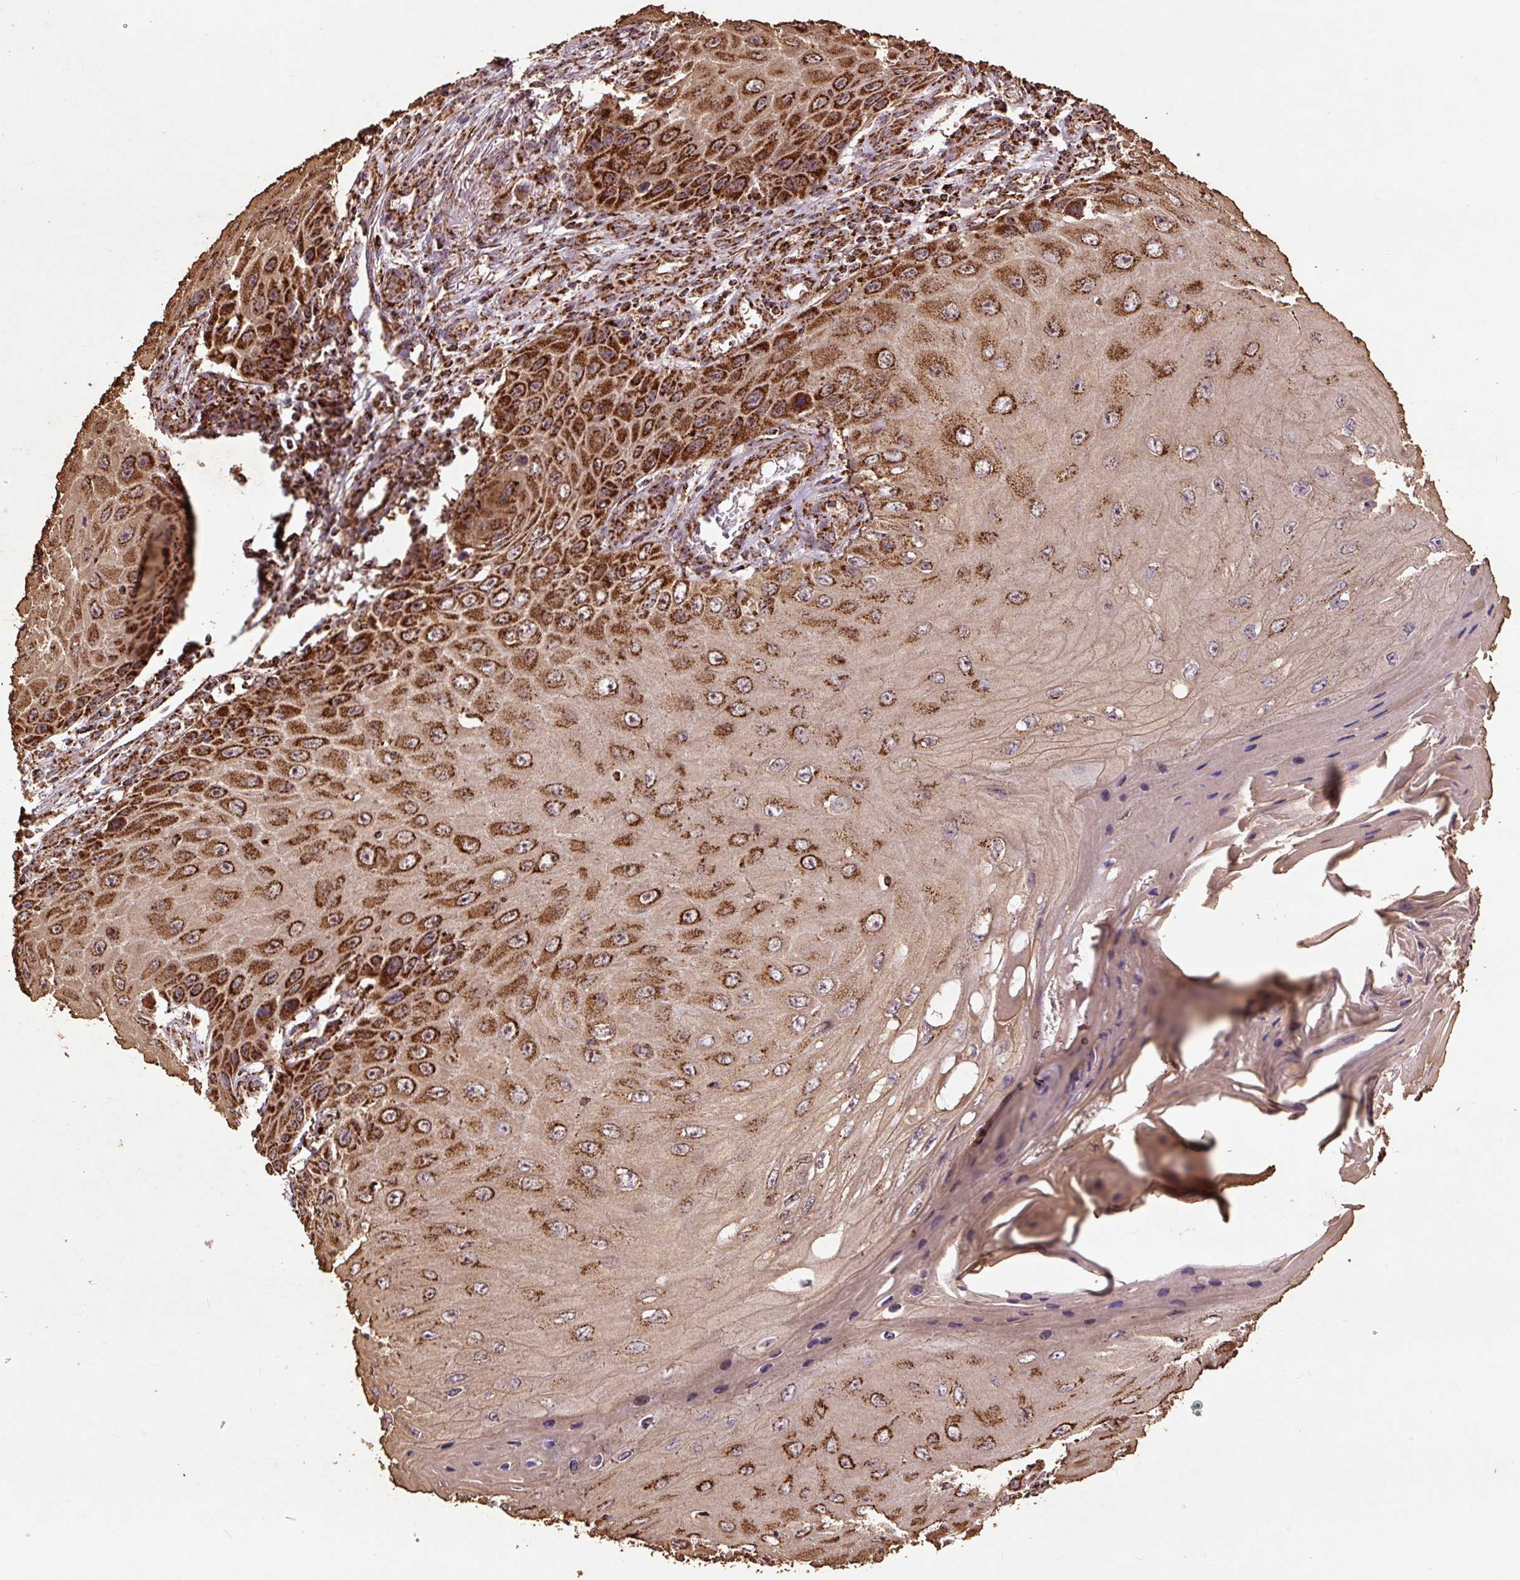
{"staining": {"intensity": "strong", "quantity": ">75%", "location": "cytoplasmic/membranous"}, "tissue": "skin cancer", "cell_type": "Tumor cells", "image_type": "cancer", "snomed": [{"axis": "morphology", "description": "Squamous cell carcinoma, NOS"}, {"axis": "topography", "description": "Skin"}], "caption": "A high amount of strong cytoplasmic/membranous staining is seen in about >75% of tumor cells in squamous cell carcinoma (skin) tissue.", "gene": "ATP5F1A", "patient": {"sex": "female", "age": 73}}